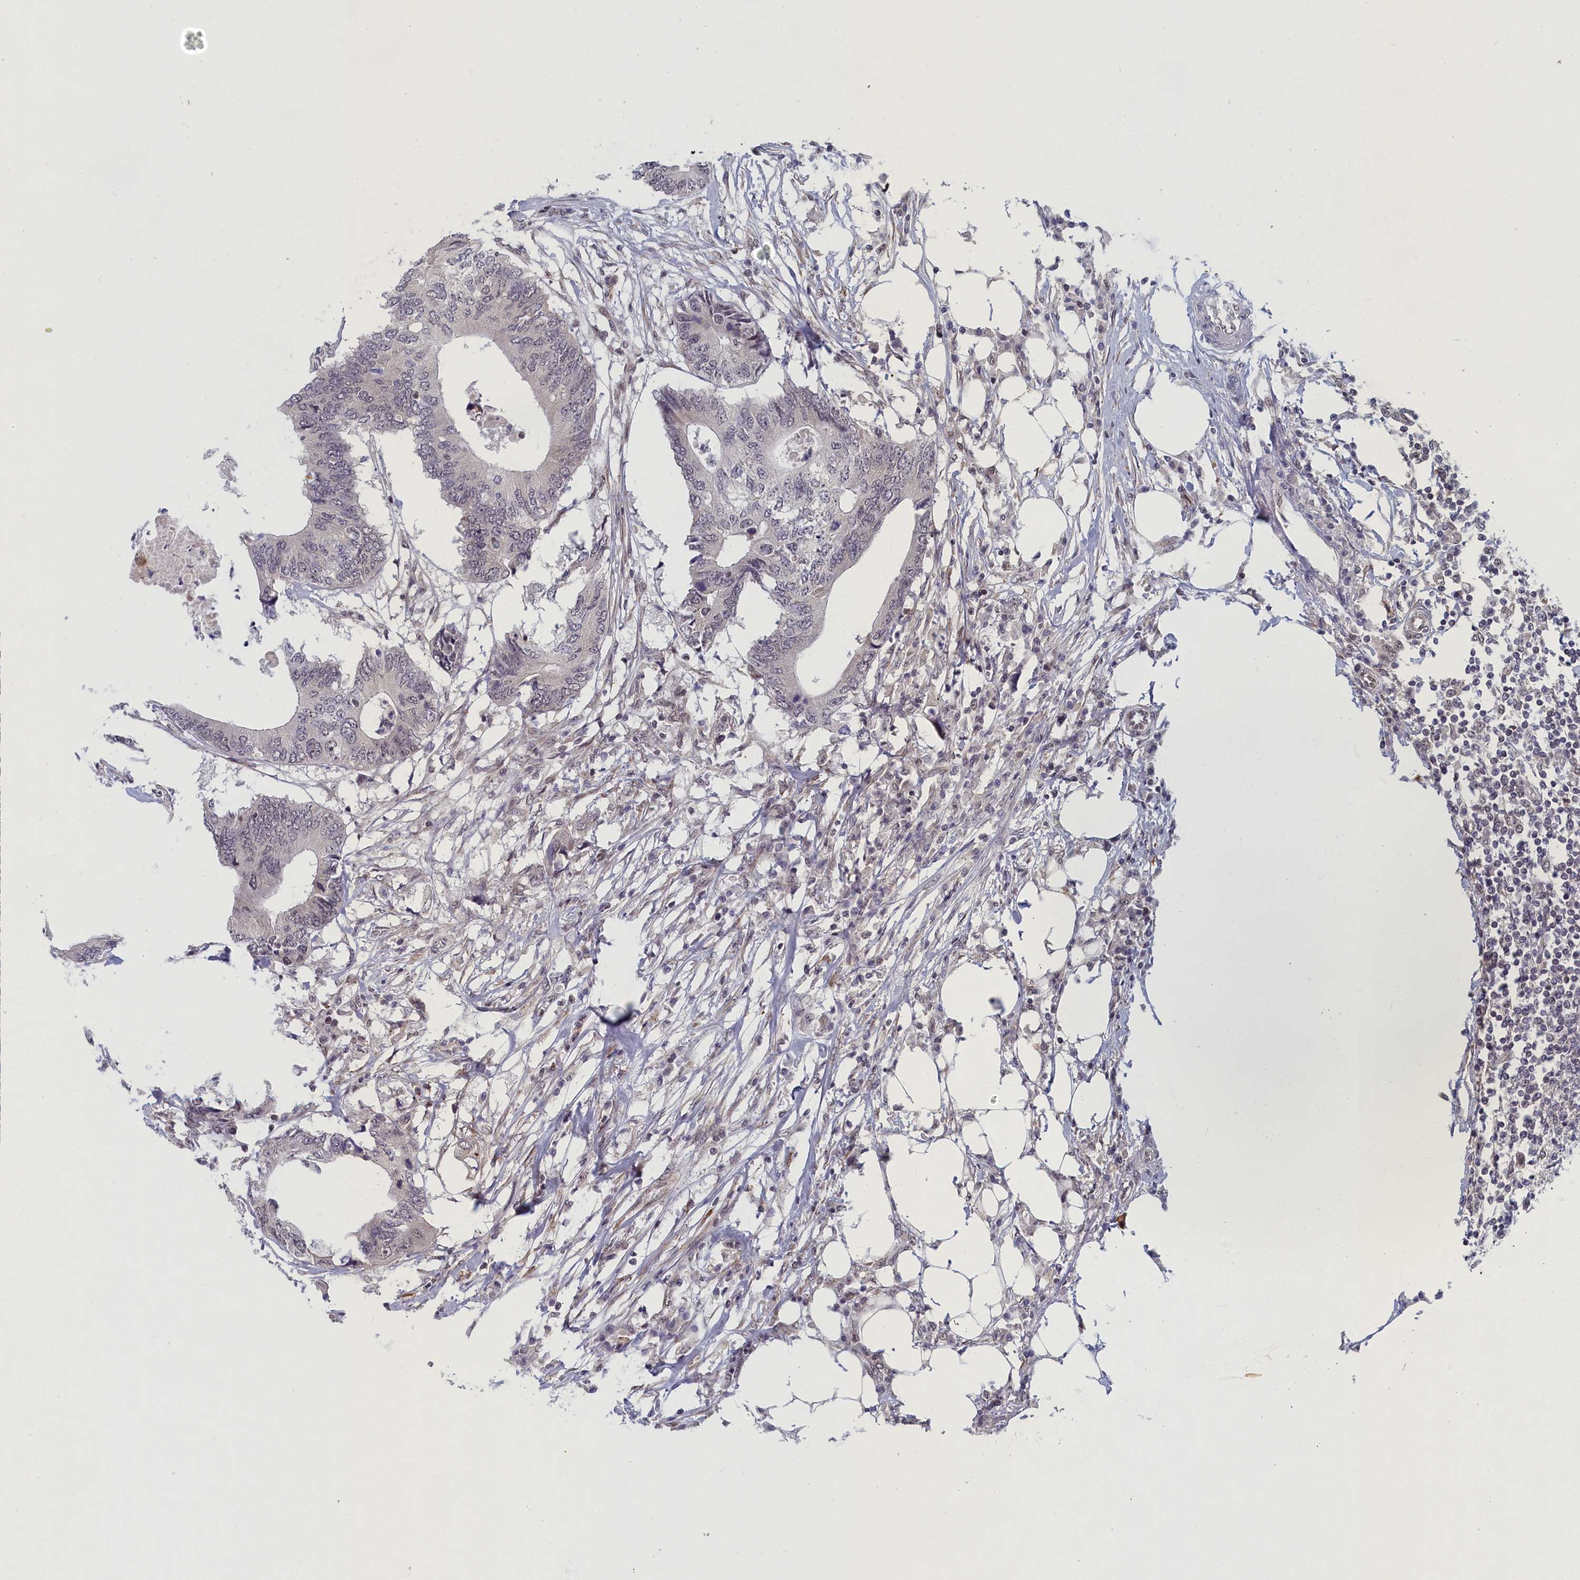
{"staining": {"intensity": "moderate", "quantity": ">75%", "location": "cytoplasmic/membranous,nuclear"}, "tissue": "colorectal cancer", "cell_type": "Tumor cells", "image_type": "cancer", "snomed": [{"axis": "morphology", "description": "Adenocarcinoma, NOS"}, {"axis": "topography", "description": "Colon"}], "caption": "High-magnification brightfield microscopy of colorectal cancer (adenocarcinoma) stained with DAB (brown) and counterstained with hematoxylin (blue). tumor cells exhibit moderate cytoplasmic/membranous and nuclear expression is seen in approximately>75% of cells. (DAB = brown stain, brightfield microscopy at high magnification).", "gene": "DNAJC17", "patient": {"sex": "male", "age": 71}}